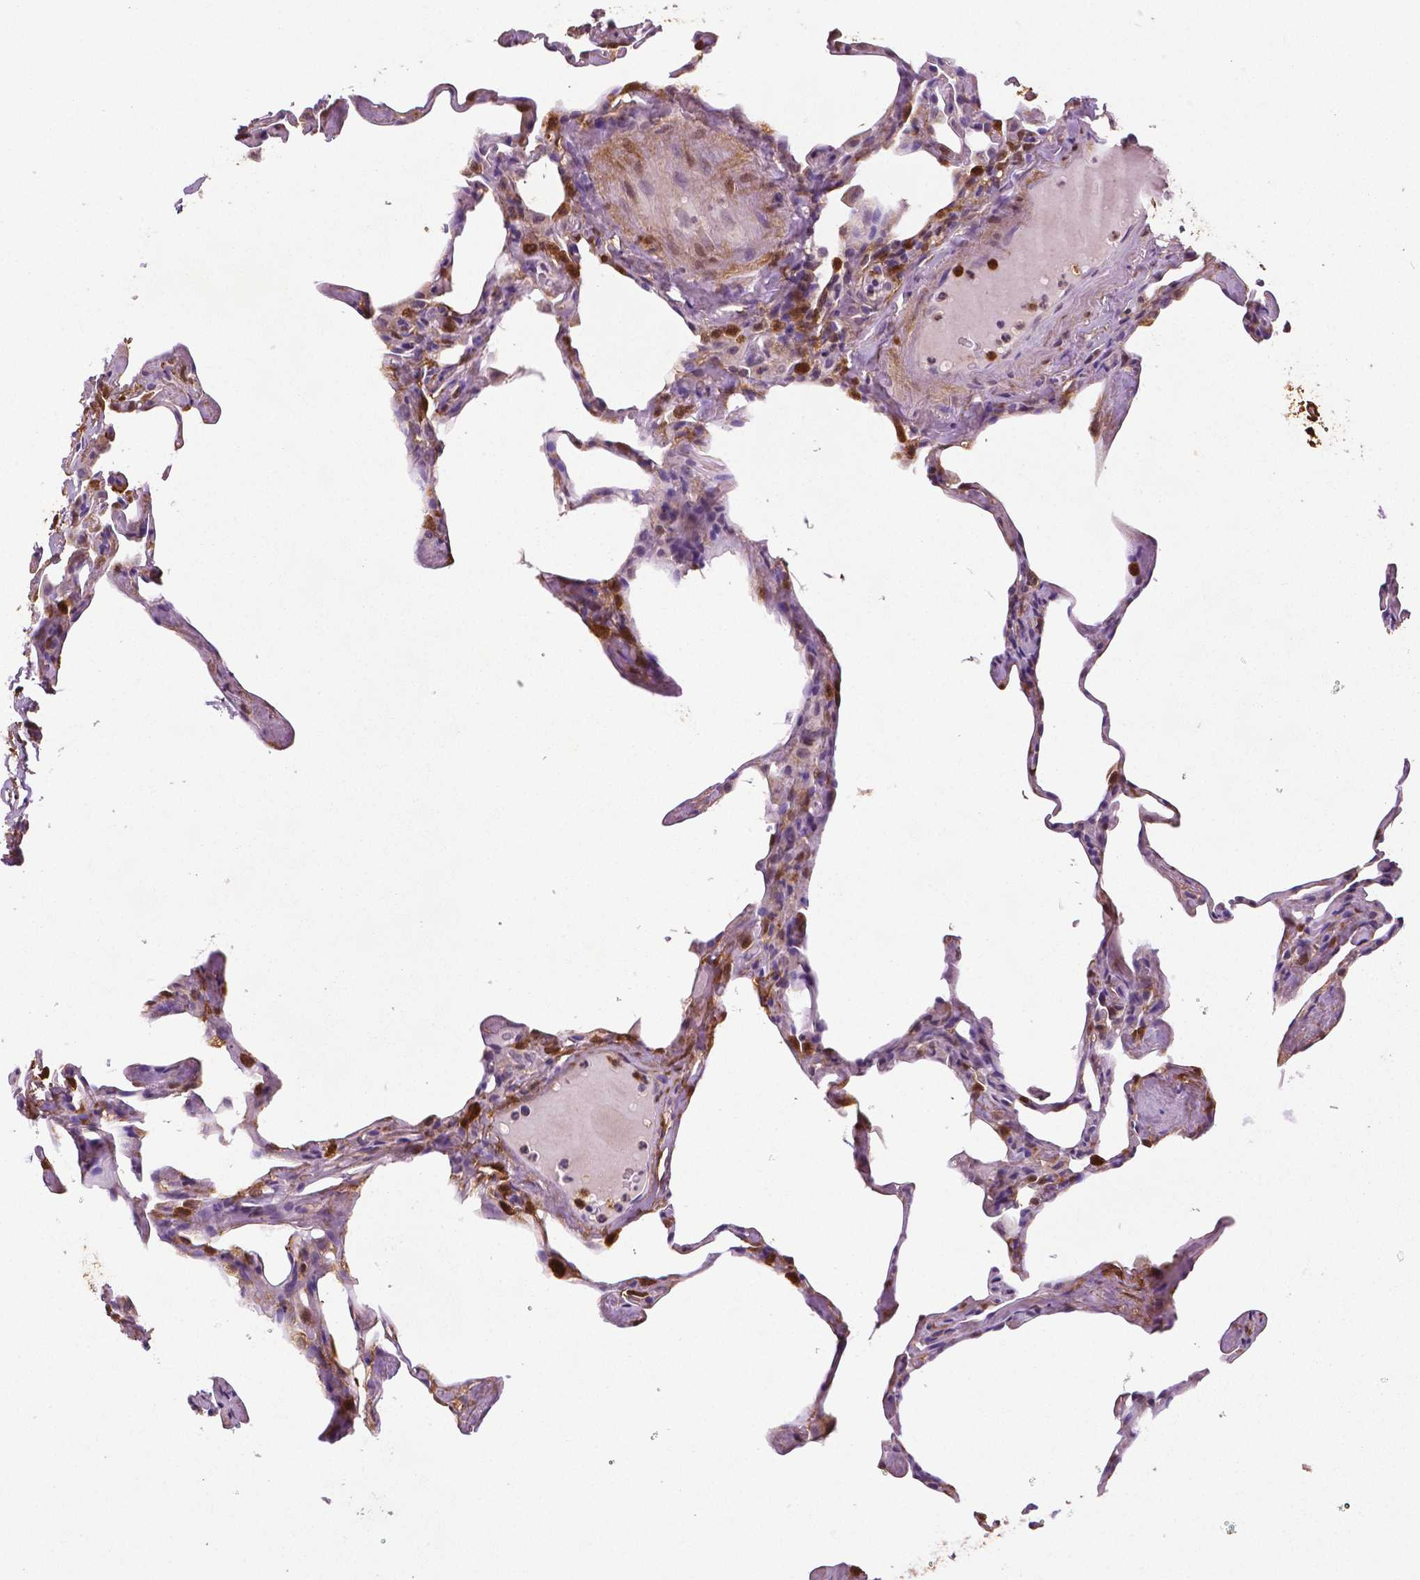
{"staining": {"intensity": "moderate", "quantity": "<25%", "location": "cytoplasmic/membranous"}, "tissue": "lung", "cell_type": "Alveolar cells", "image_type": "normal", "snomed": [{"axis": "morphology", "description": "Normal tissue, NOS"}, {"axis": "topography", "description": "Lung"}], "caption": "Immunohistochemistry photomicrograph of benign lung: lung stained using immunohistochemistry reveals low levels of moderate protein expression localized specifically in the cytoplasmic/membranous of alveolar cells, appearing as a cytoplasmic/membranous brown color.", "gene": "PHGDH", "patient": {"sex": "male", "age": 65}}